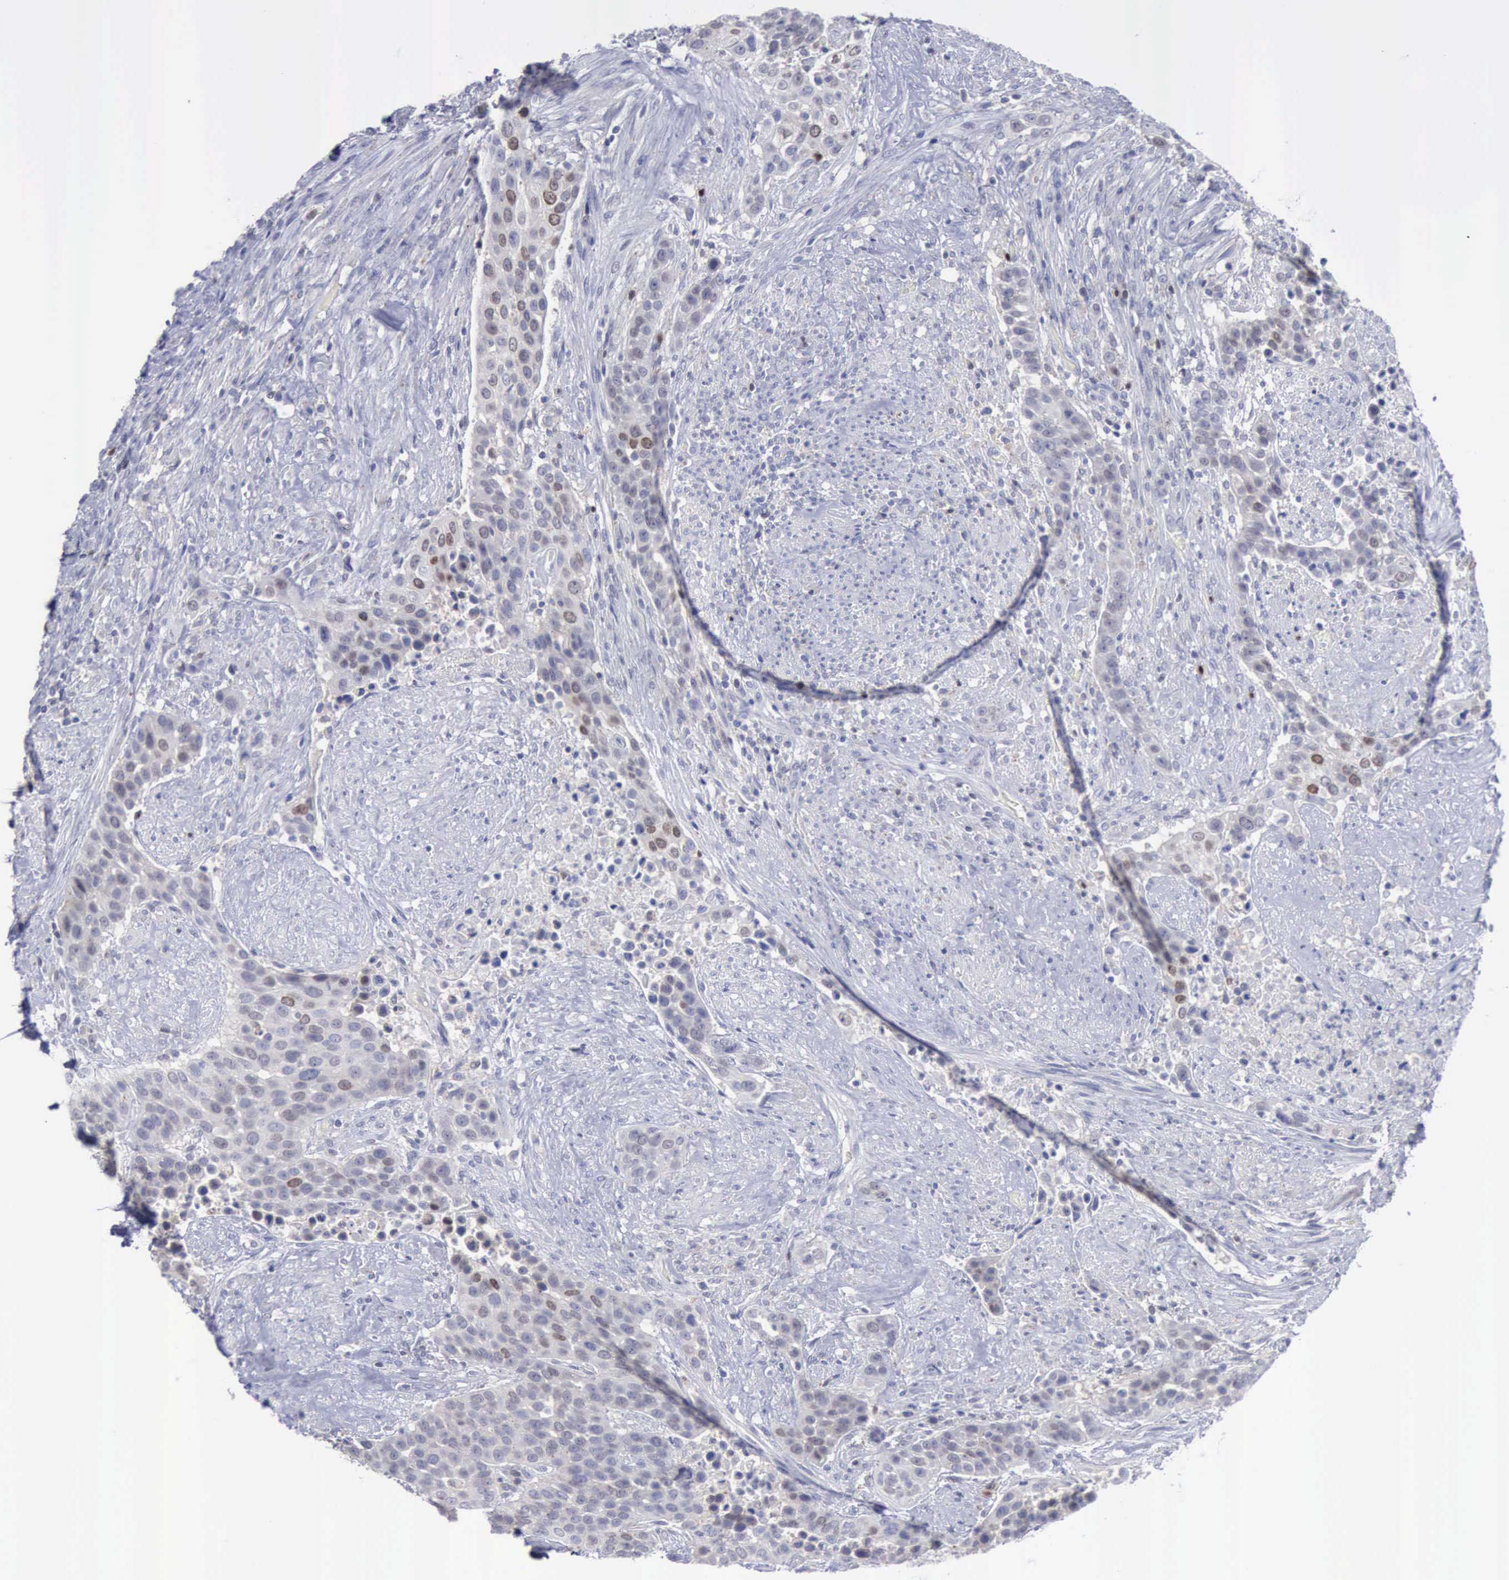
{"staining": {"intensity": "negative", "quantity": "none", "location": "none"}, "tissue": "urothelial cancer", "cell_type": "Tumor cells", "image_type": "cancer", "snomed": [{"axis": "morphology", "description": "Urothelial carcinoma, High grade"}, {"axis": "topography", "description": "Urinary bladder"}], "caption": "A photomicrograph of urothelial cancer stained for a protein shows no brown staining in tumor cells.", "gene": "SATB2", "patient": {"sex": "male", "age": 74}}